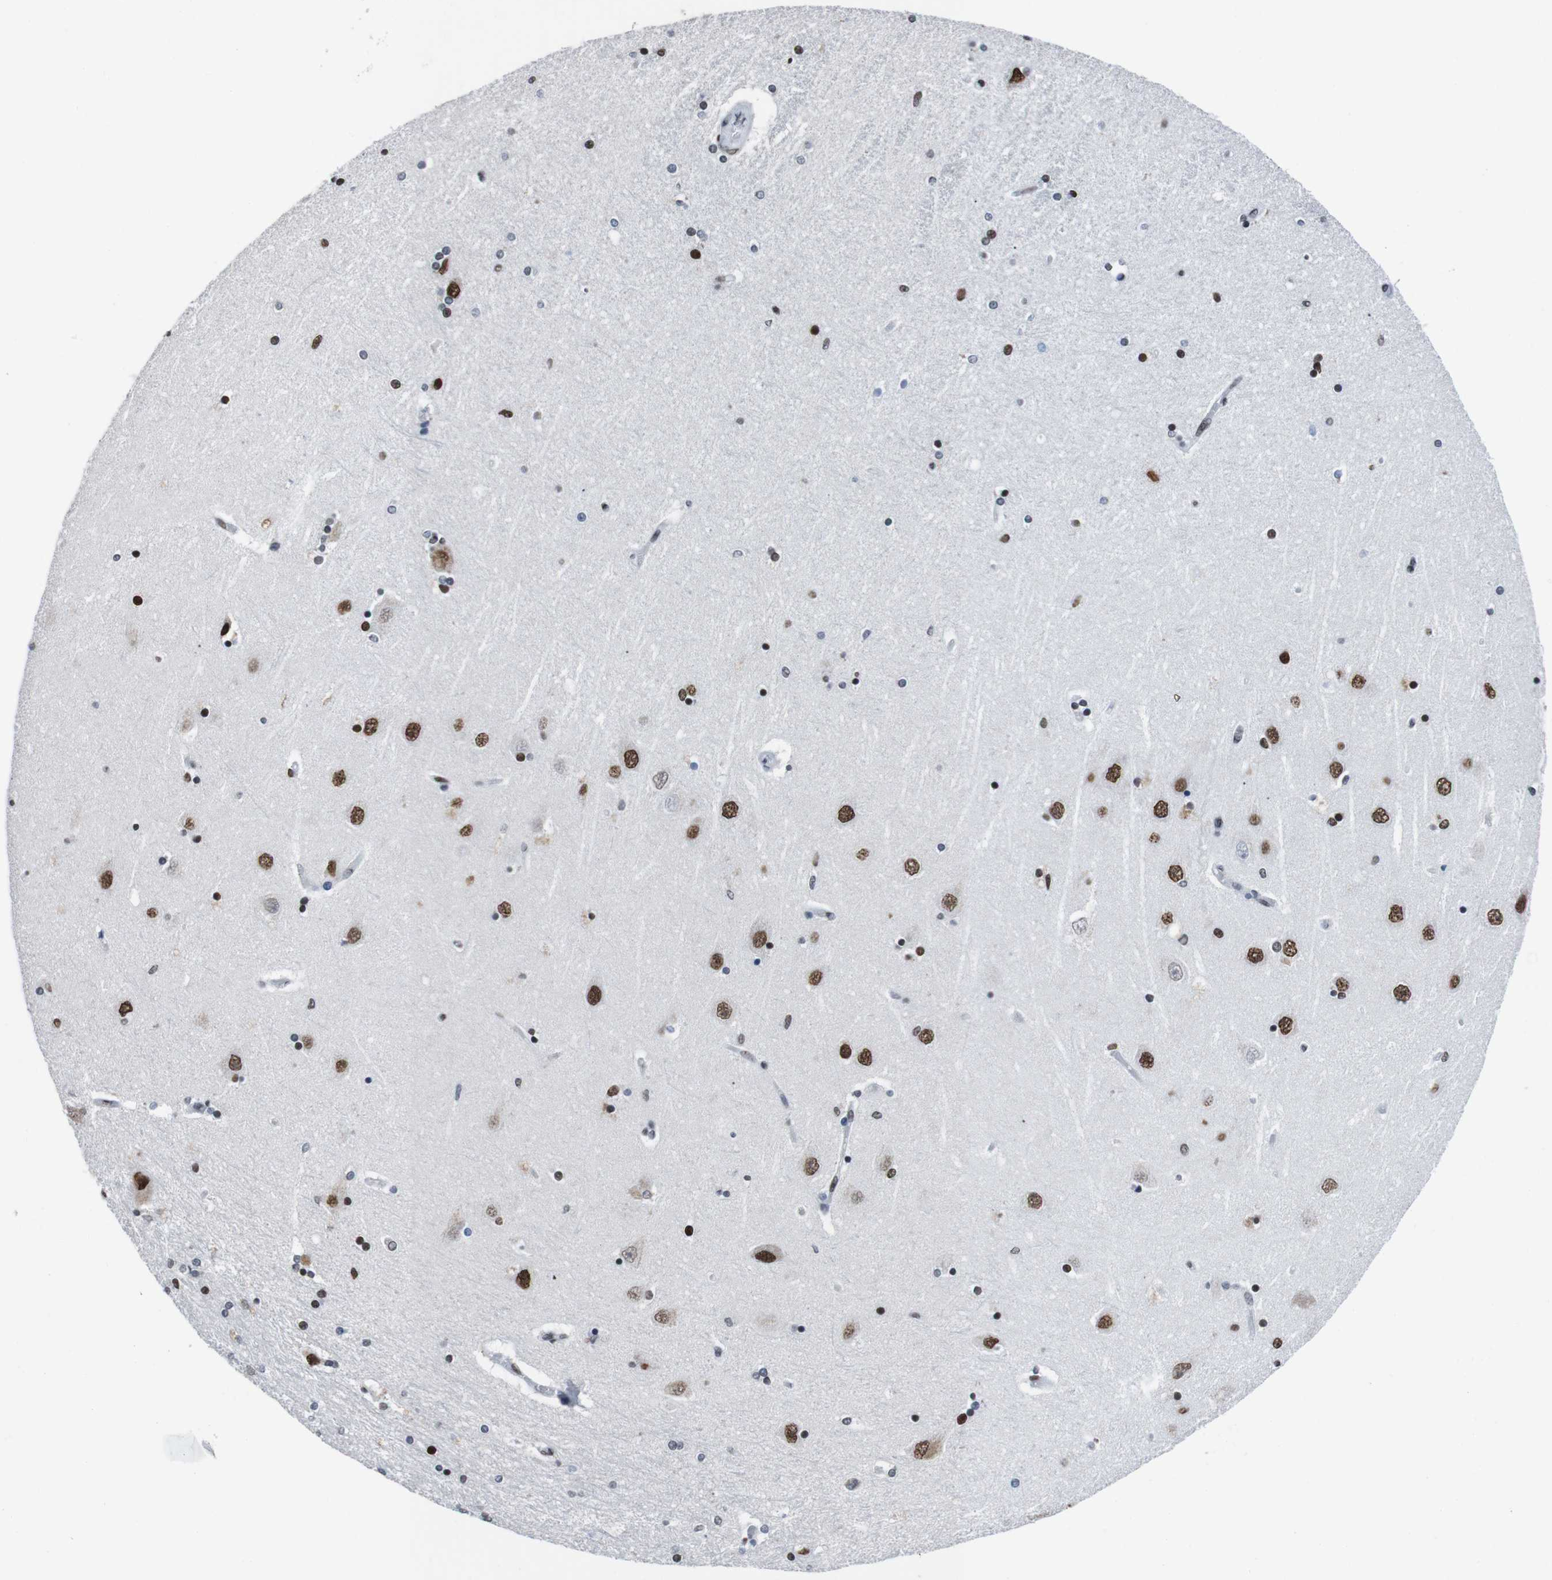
{"staining": {"intensity": "strong", "quantity": "<25%", "location": "nuclear"}, "tissue": "hippocampus", "cell_type": "Glial cells", "image_type": "normal", "snomed": [{"axis": "morphology", "description": "Normal tissue, NOS"}, {"axis": "topography", "description": "Hippocampus"}], "caption": "High-power microscopy captured an immunohistochemistry (IHC) histopathology image of unremarkable hippocampus, revealing strong nuclear positivity in about <25% of glial cells.", "gene": "PIP4P2", "patient": {"sex": "female", "age": 54}}